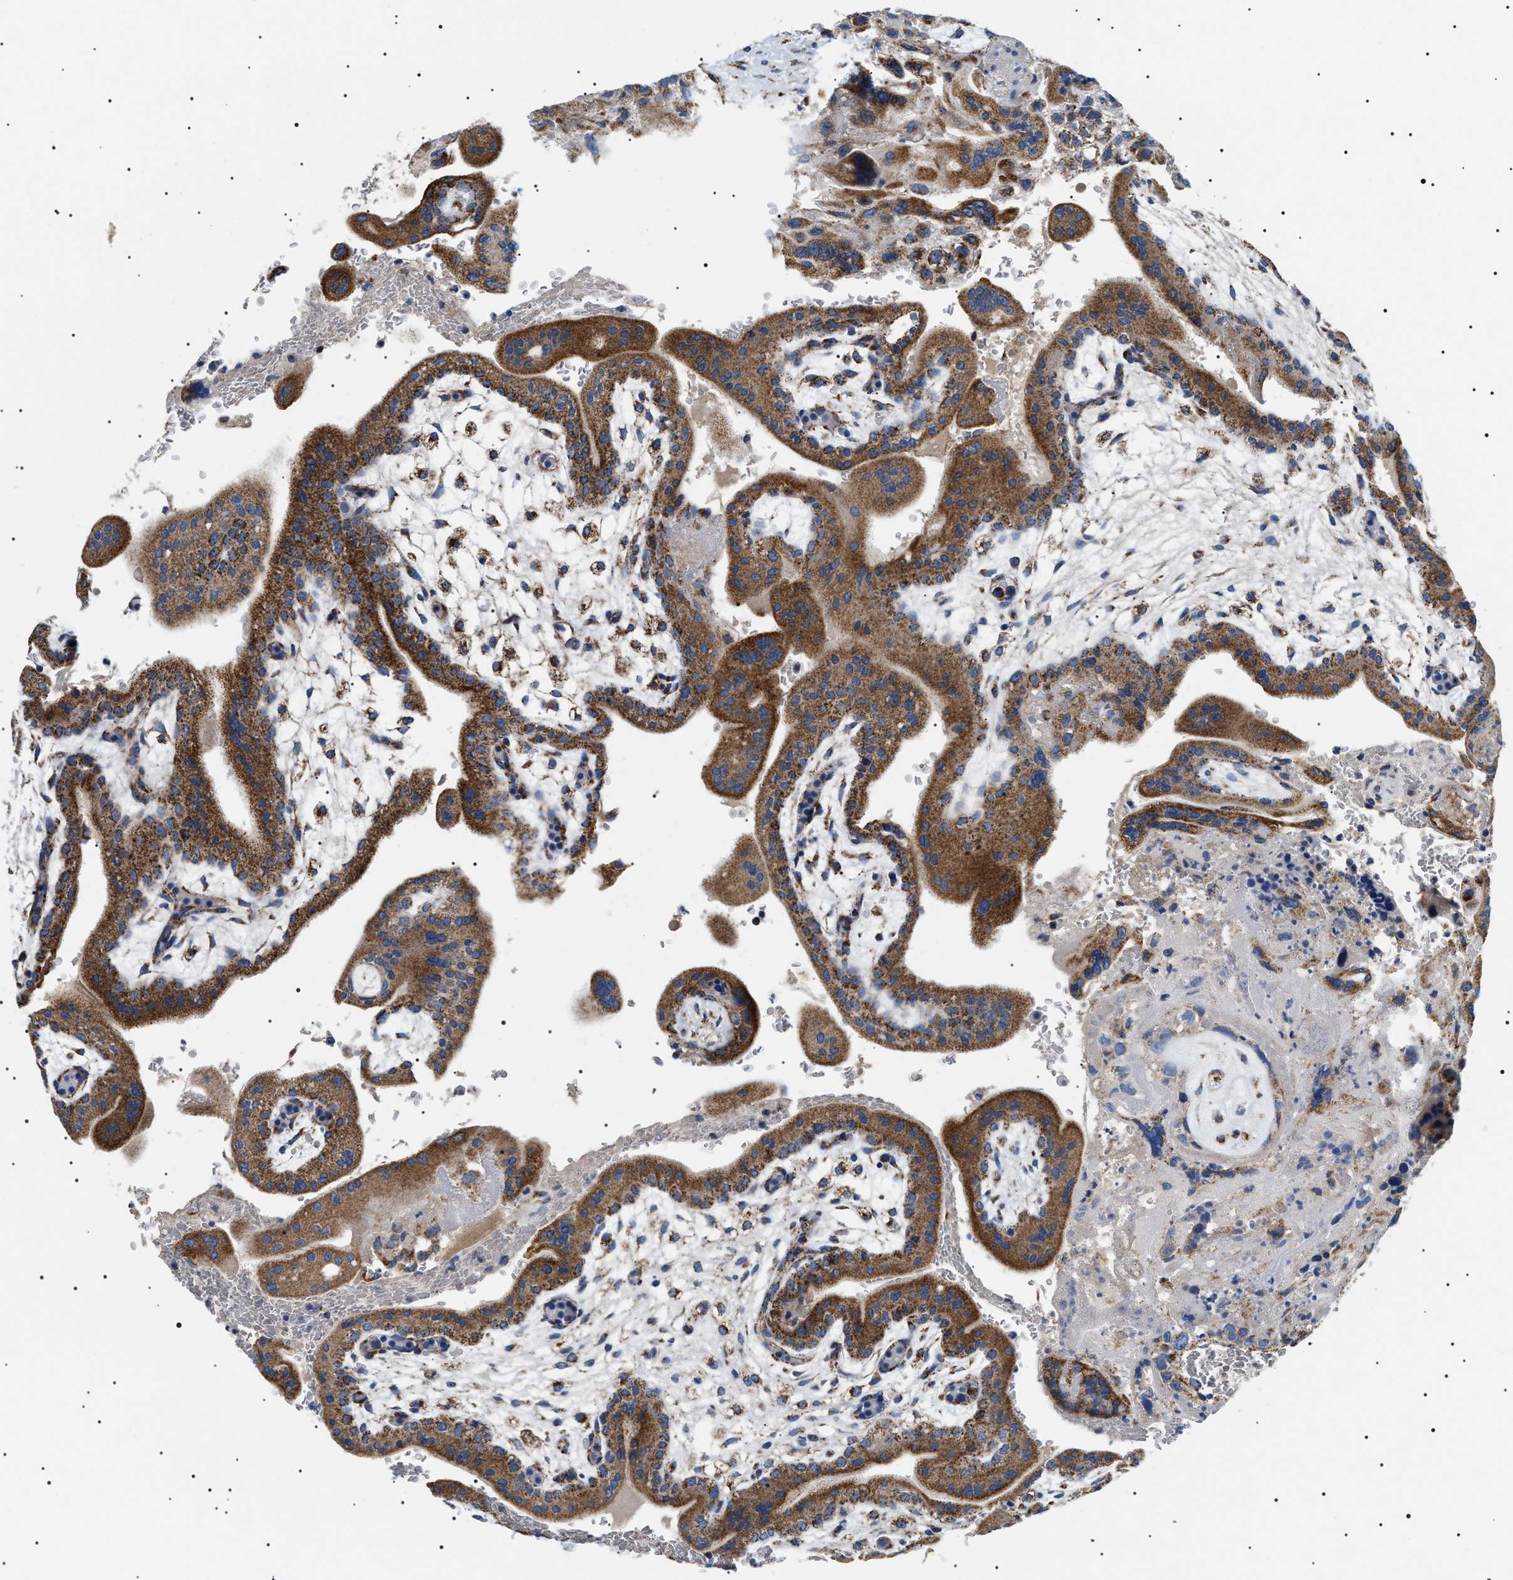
{"staining": {"intensity": "moderate", "quantity": "25%-75%", "location": "cytoplasmic/membranous"}, "tissue": "placenta", "cell_type": "Decidual cells", "image_type": "normal", "snomed": [{"axis": "morphology", "description": "Normal tissue, NOS"}, {"axis": "topography", "description": "Placenta"}], "caption": "Immunohistochemical staining of unremarkable placenta shows medium levels of moderate cytoplasmic/membranous expression in approximately 25%-75% of decidual cells. Nuclei are stained in blue.", "gene": "OXSM", "patient": {"sex": "female", "age": 35}}